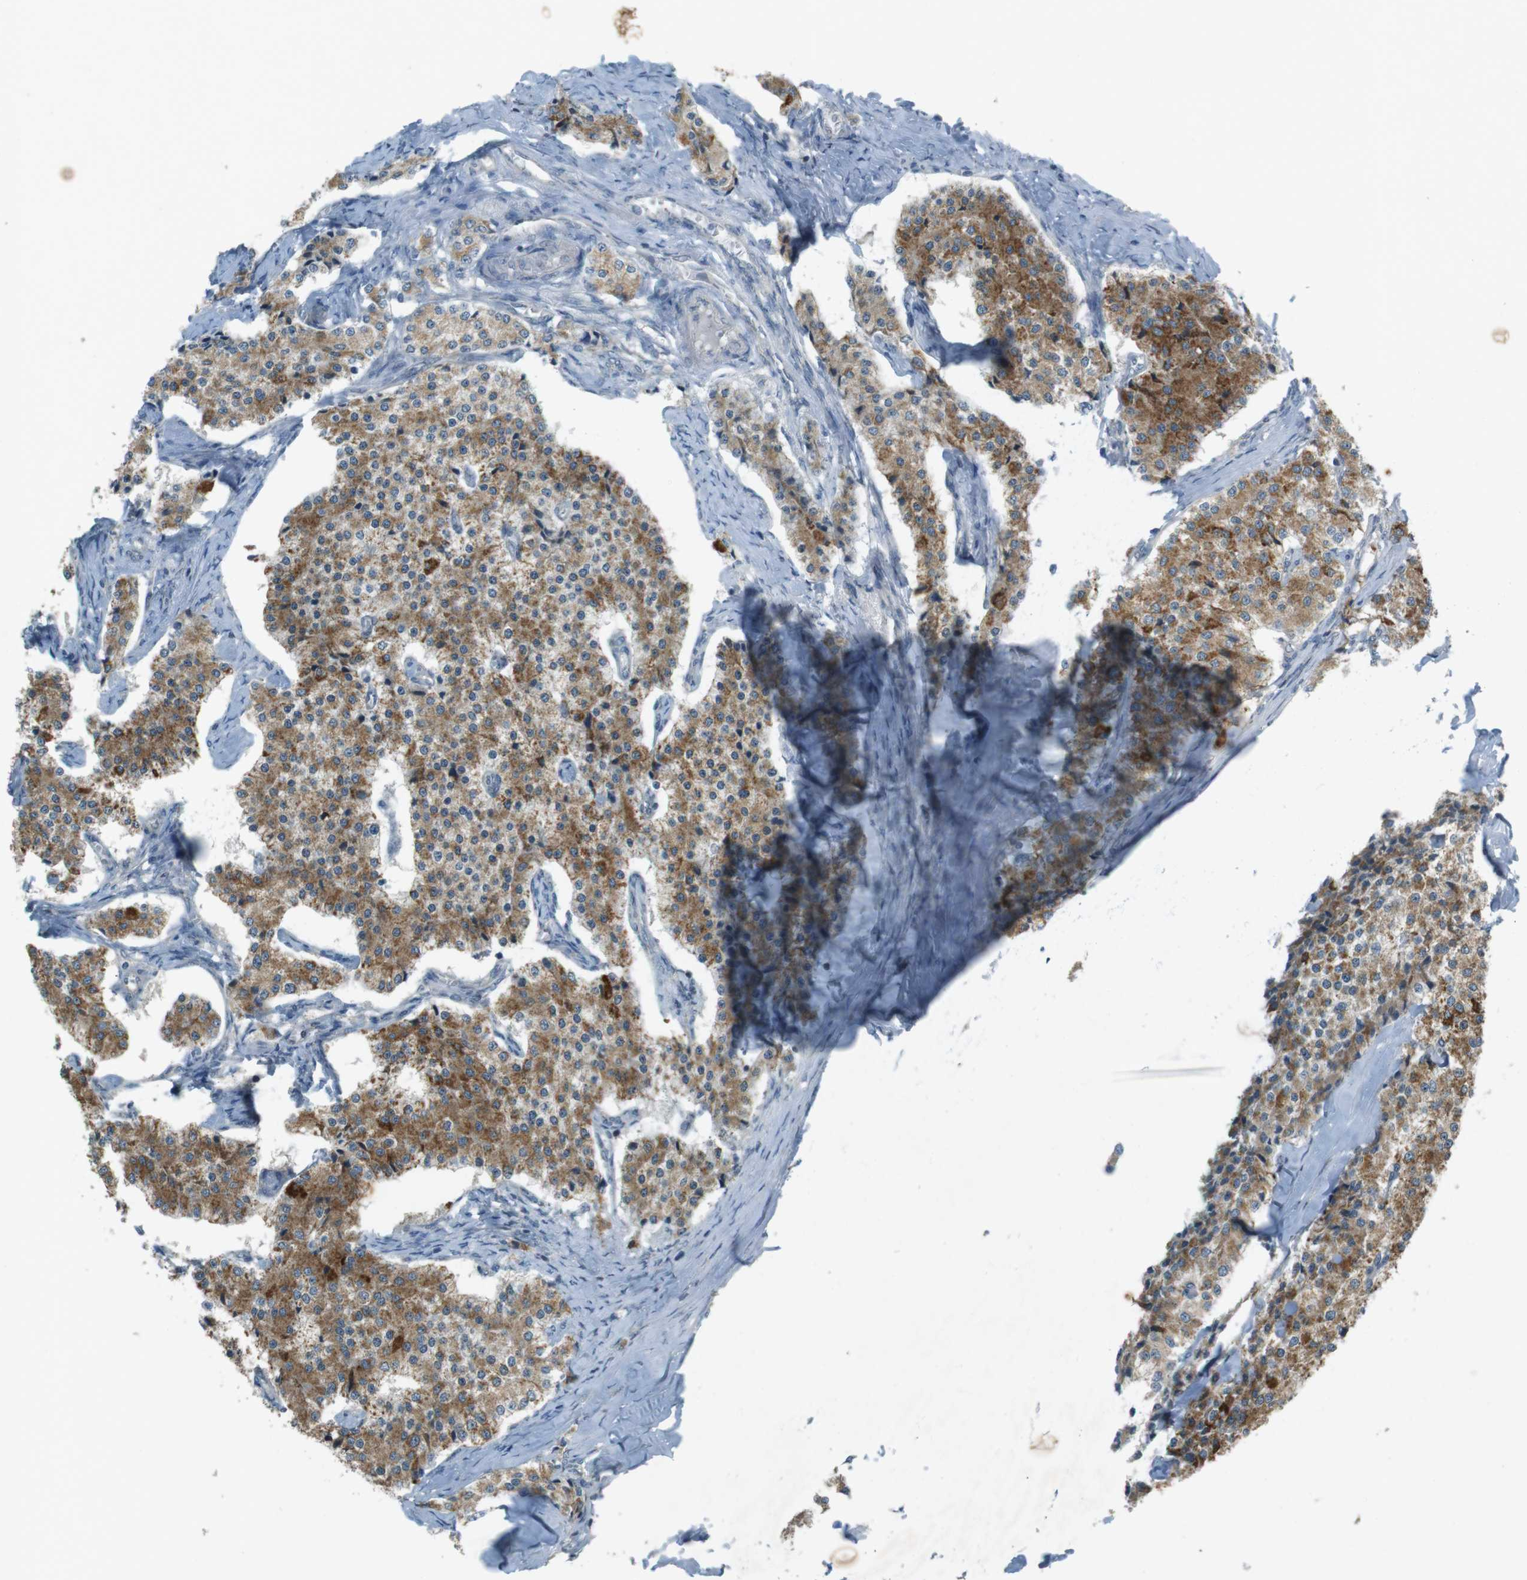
{"staining": {"intensity": "moderate", "quantity": ">75%", "location": "cytoplasmic/membranous"}, "tissue": "carcinoid", "cell_type": "Tumor cells", "image_type": "cancer", "snomed": [{"axis": "morphology", "description": "Carcinoid, malignant, NOS"}, {"axis": "topography", "description": "Colon"}], "caption": "About >75% of tumor cells in carcinoid (malignant) reveal moderate cytoplasmic/membranous protein positivity as visualized by brown immunohistochemical staining.", "gene": "TMEM41B", "patient": {"sex": "female", "age": 52}}